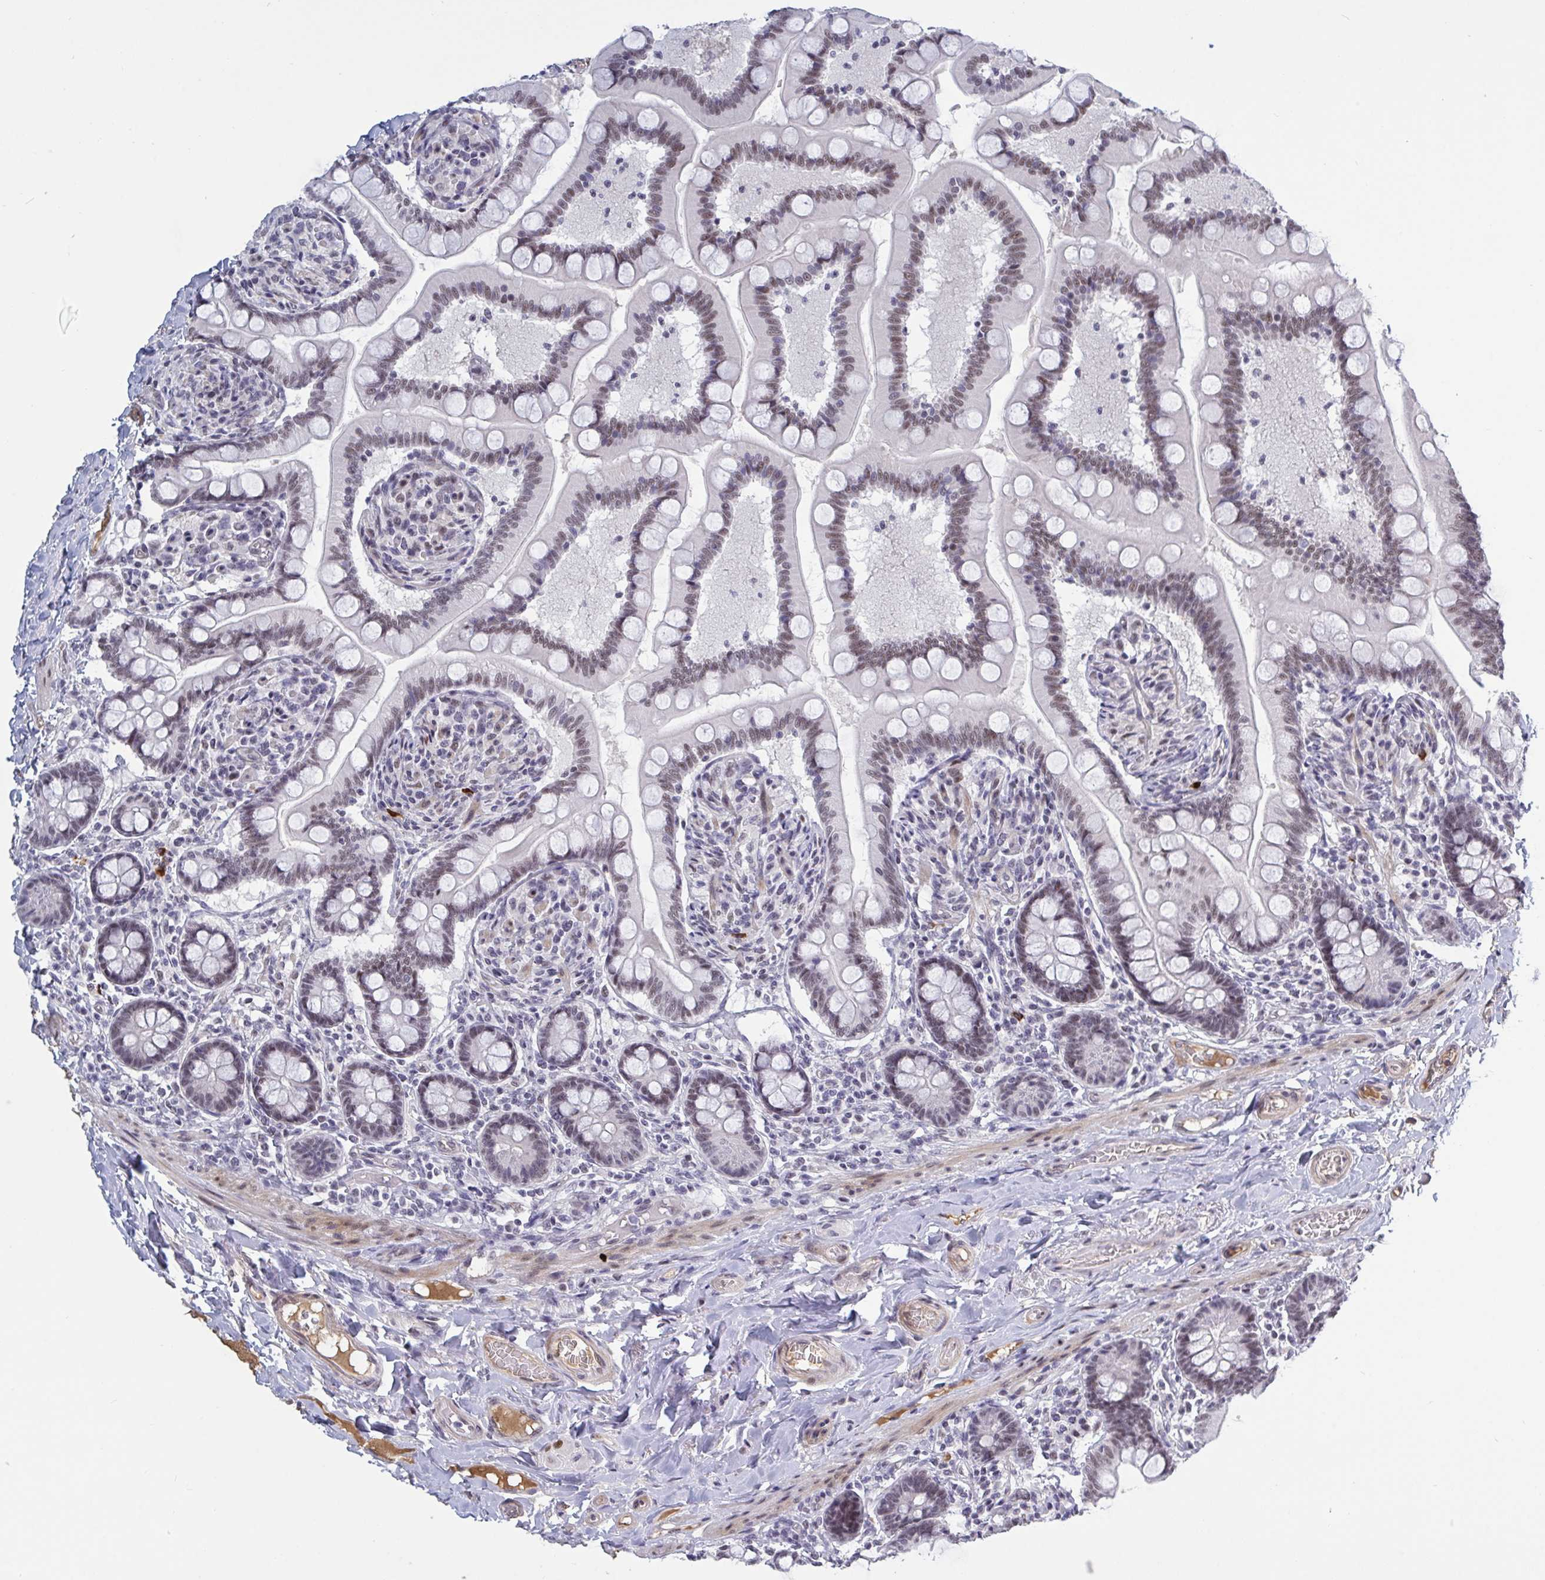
{"staining": {"intensity": "moderate", "quantity": ">75%", "location": "nuclear"}, "tissue": "small intestine", "cell_type": "Glandular cells", "image_type": "normal", "snomed": [{"axis": "morphology", "description": "Normal tissue, NOS"}, {"axis": "topography", "description": "Small intestine"}], "caption": "A high-resolution photomicrograph shows immunohistochemistry staining of normal small intestine, which shows moderate nuclear positivity in about >75% of glandular cells.", "gene": "BCL7B", "patient": {"sex": "female", "age": 64}}